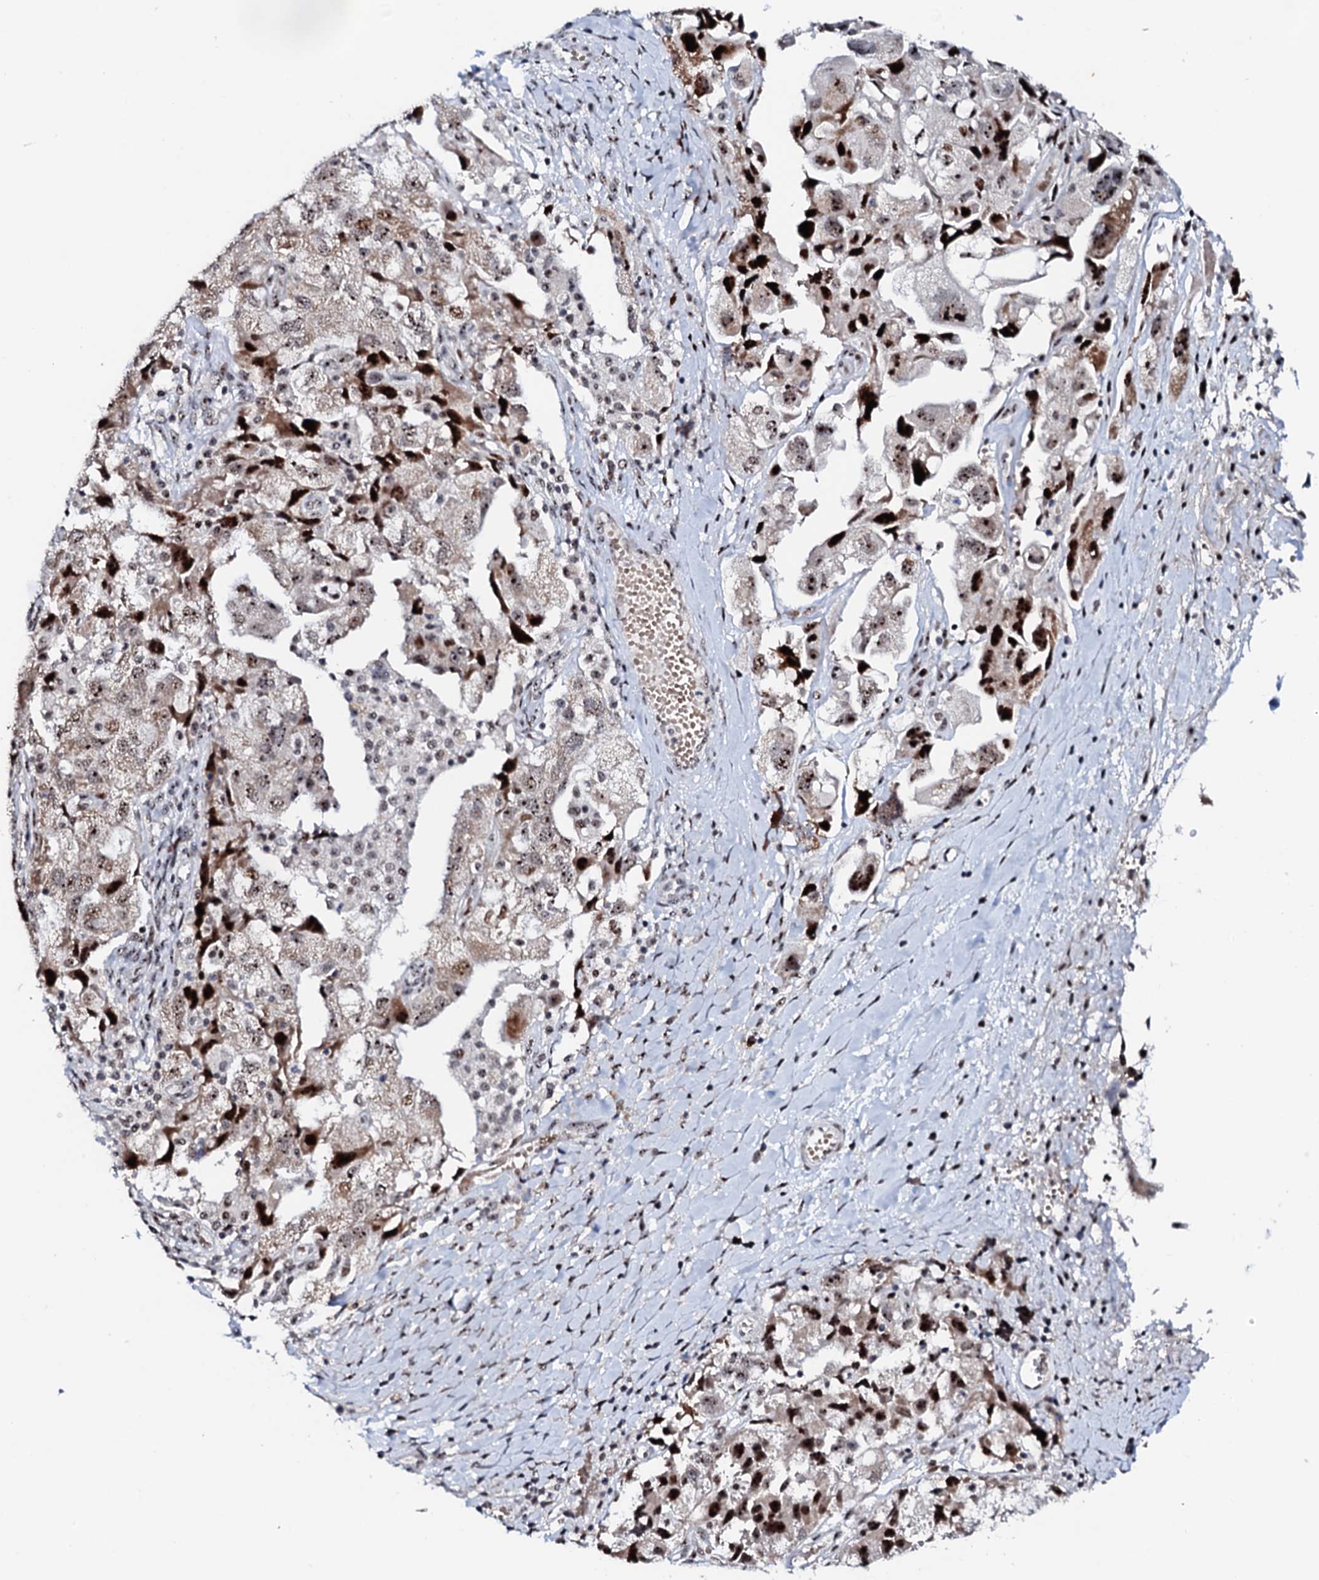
{"staining": {"intensity": "moderate", "quantity": ">75%", "location": "nuclear"}, "tissue": "ovarian cancer", "cell_type": "Tumor cells", "image_type": "cancer", "snomed": [{"axis": "morphology", "description": "Carcinoma, NOS"}, {"axis": "morphology", "description": "Cystadenocarcinoma, serous, NOS"}, {"axis": "topography", "description": "Ovary"}], "caption": "A brown stain shows moderate nuclear positivity of a protein in human ovarian cancer tumor cells.", "gene": "NEUROG3", "patient": {"sex": "female", "age": 69}}